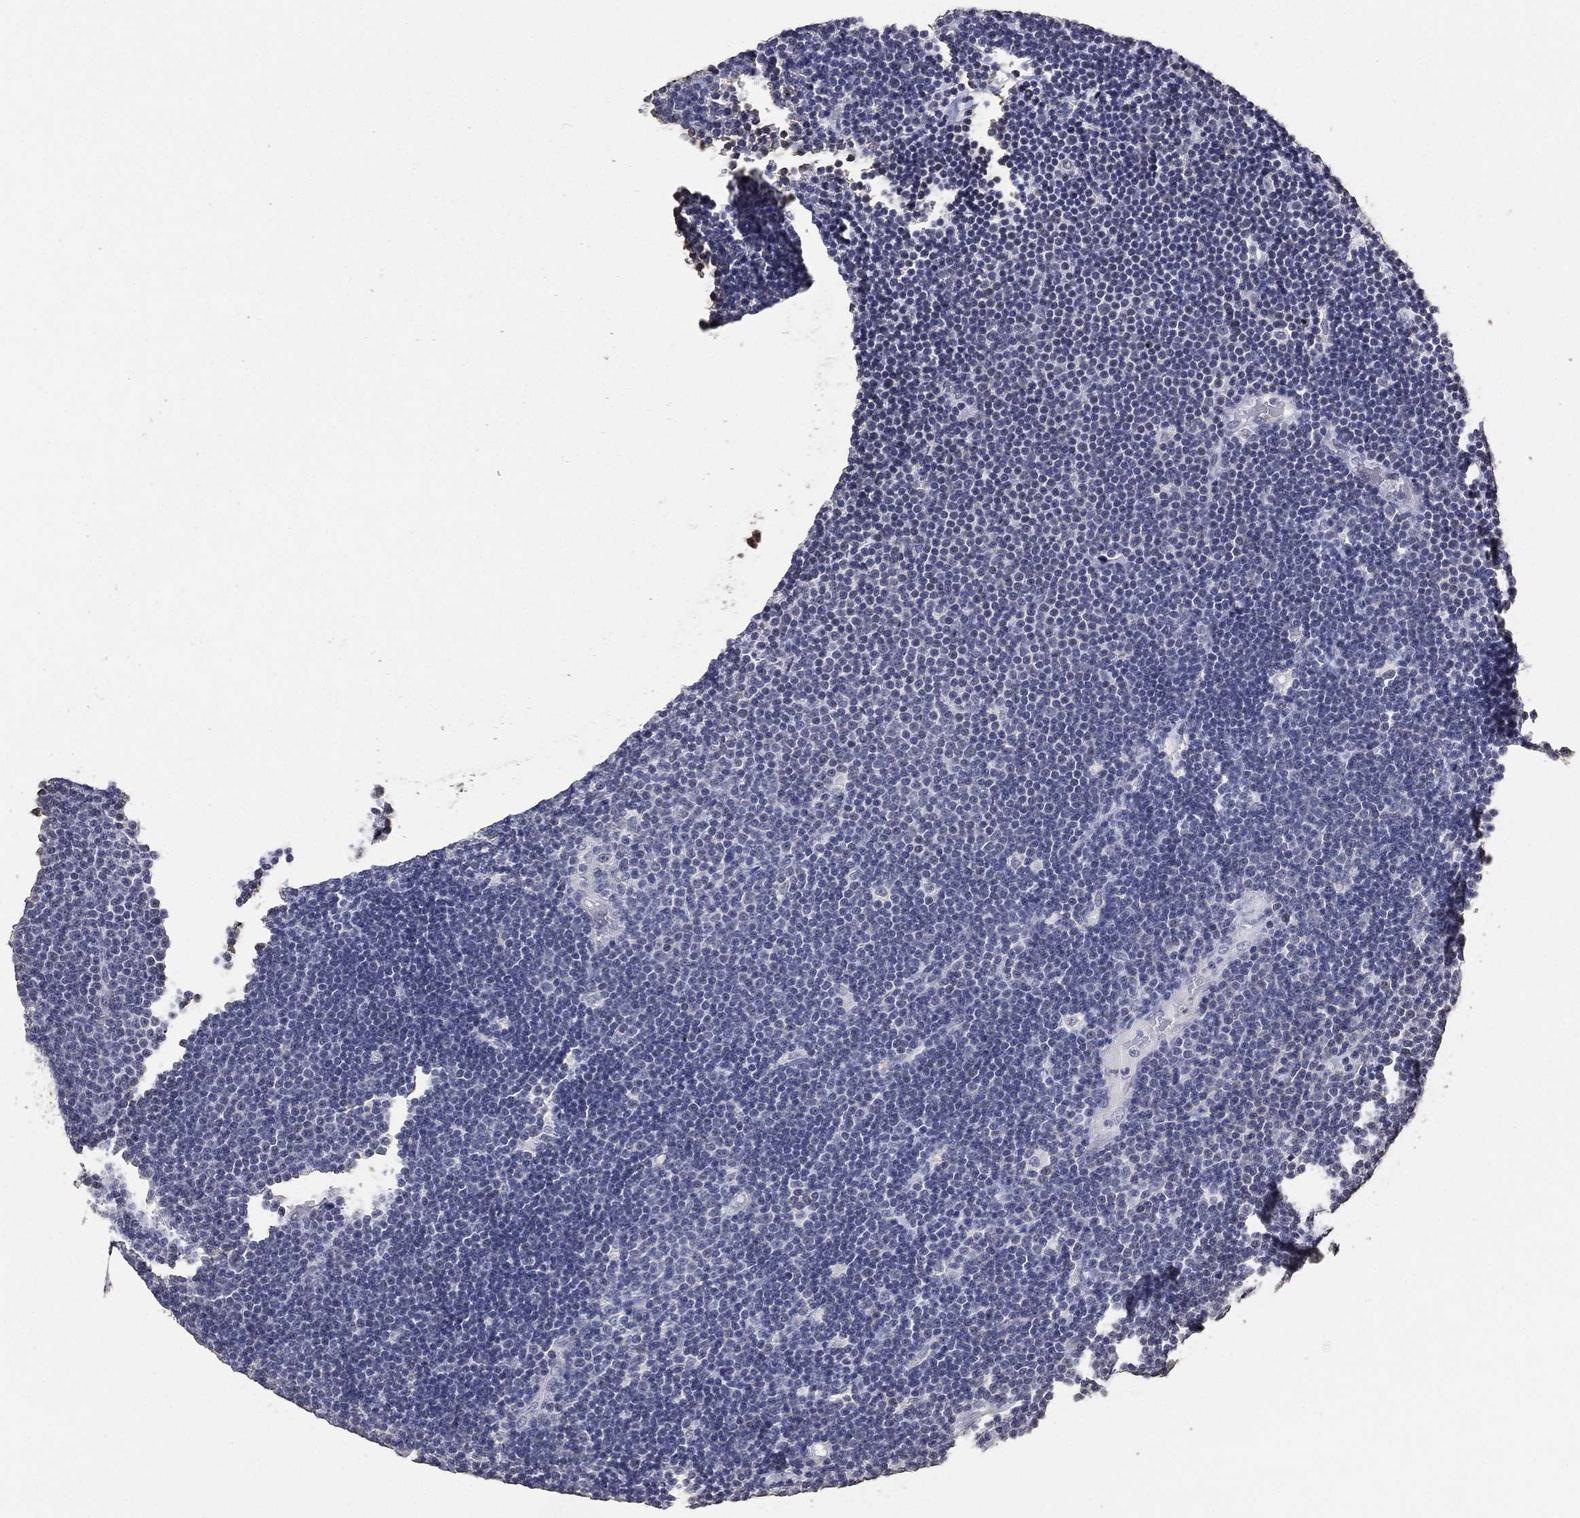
{"staining": {"intensity": "negative", "quantity": "none", "location": "none"}, "tissue": "lymphoma", "cell_type": "Tumor cells", "image_type": "cancer", "snomed": [{"axis": "morphology", "description": "Malignant lymphoma, non-Hodgkin's type, Low grade"}, {"axis": "topography", "description": "Brain"}], "caption": "IHC of human lymphoma shows no staining in tumor cells. (Immunohistochemistry (ihc), brightfield microscopy, high magnification).", "gene": "DSG1", "patient": {"sex": "female", "age": 66}}